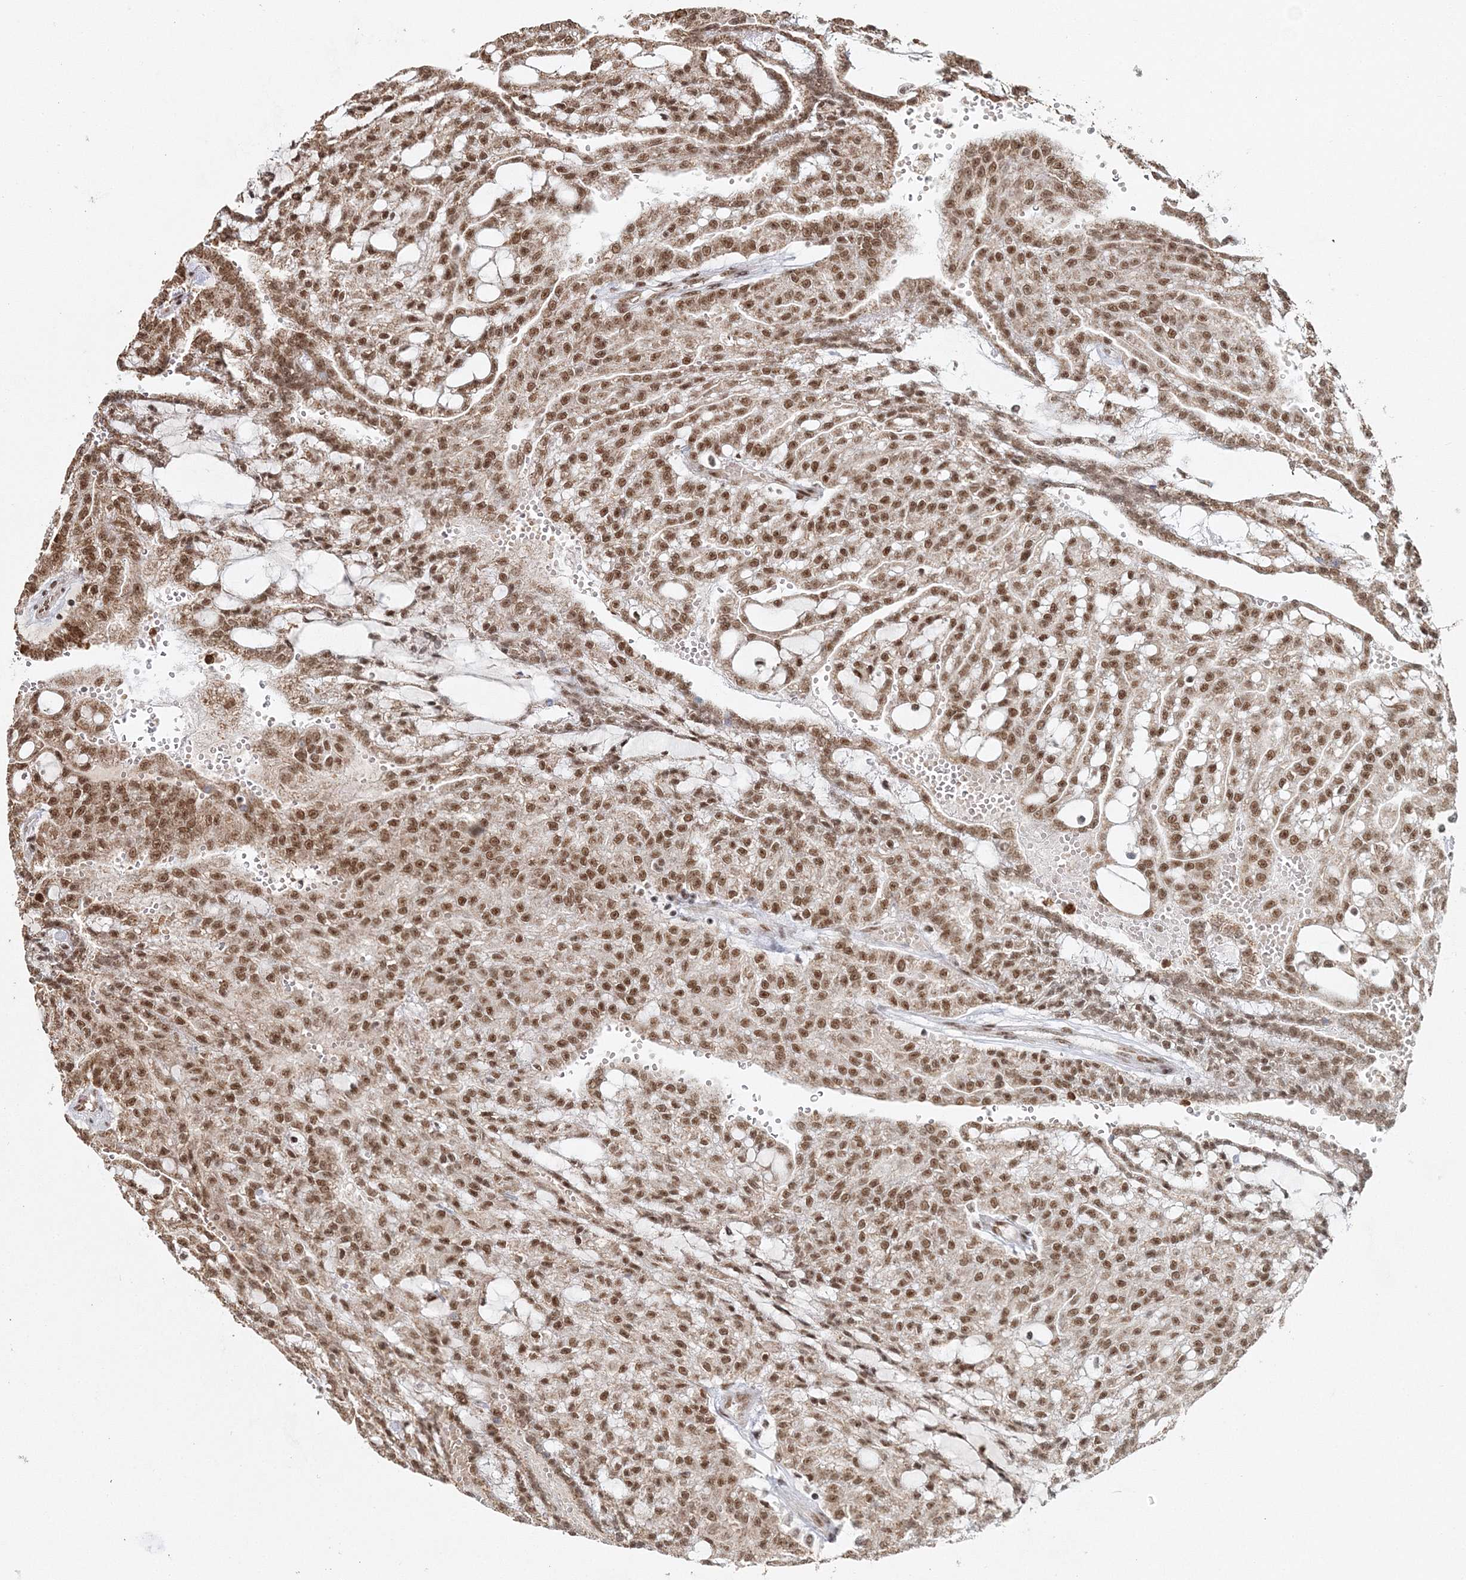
{"staining": {"intensity": "moderate", "quantity": ">75%", "location": "nuclear"}, "tissue": "renal cancer", "cell_type": "Tumor cells", "image_type": "cancer", "snomed": [{"axis": "morphology", "description": "Adenocarcinoma, NOS"}, {"axis": "topography", "description": "Kidney"}], "caption": "Adenocarcinoma (renal) stained for a protein reveals moderate nuclear positivity in tumor cells.", "gene": "QRICH1", "patient": {"sex": "male", "age": 63}}